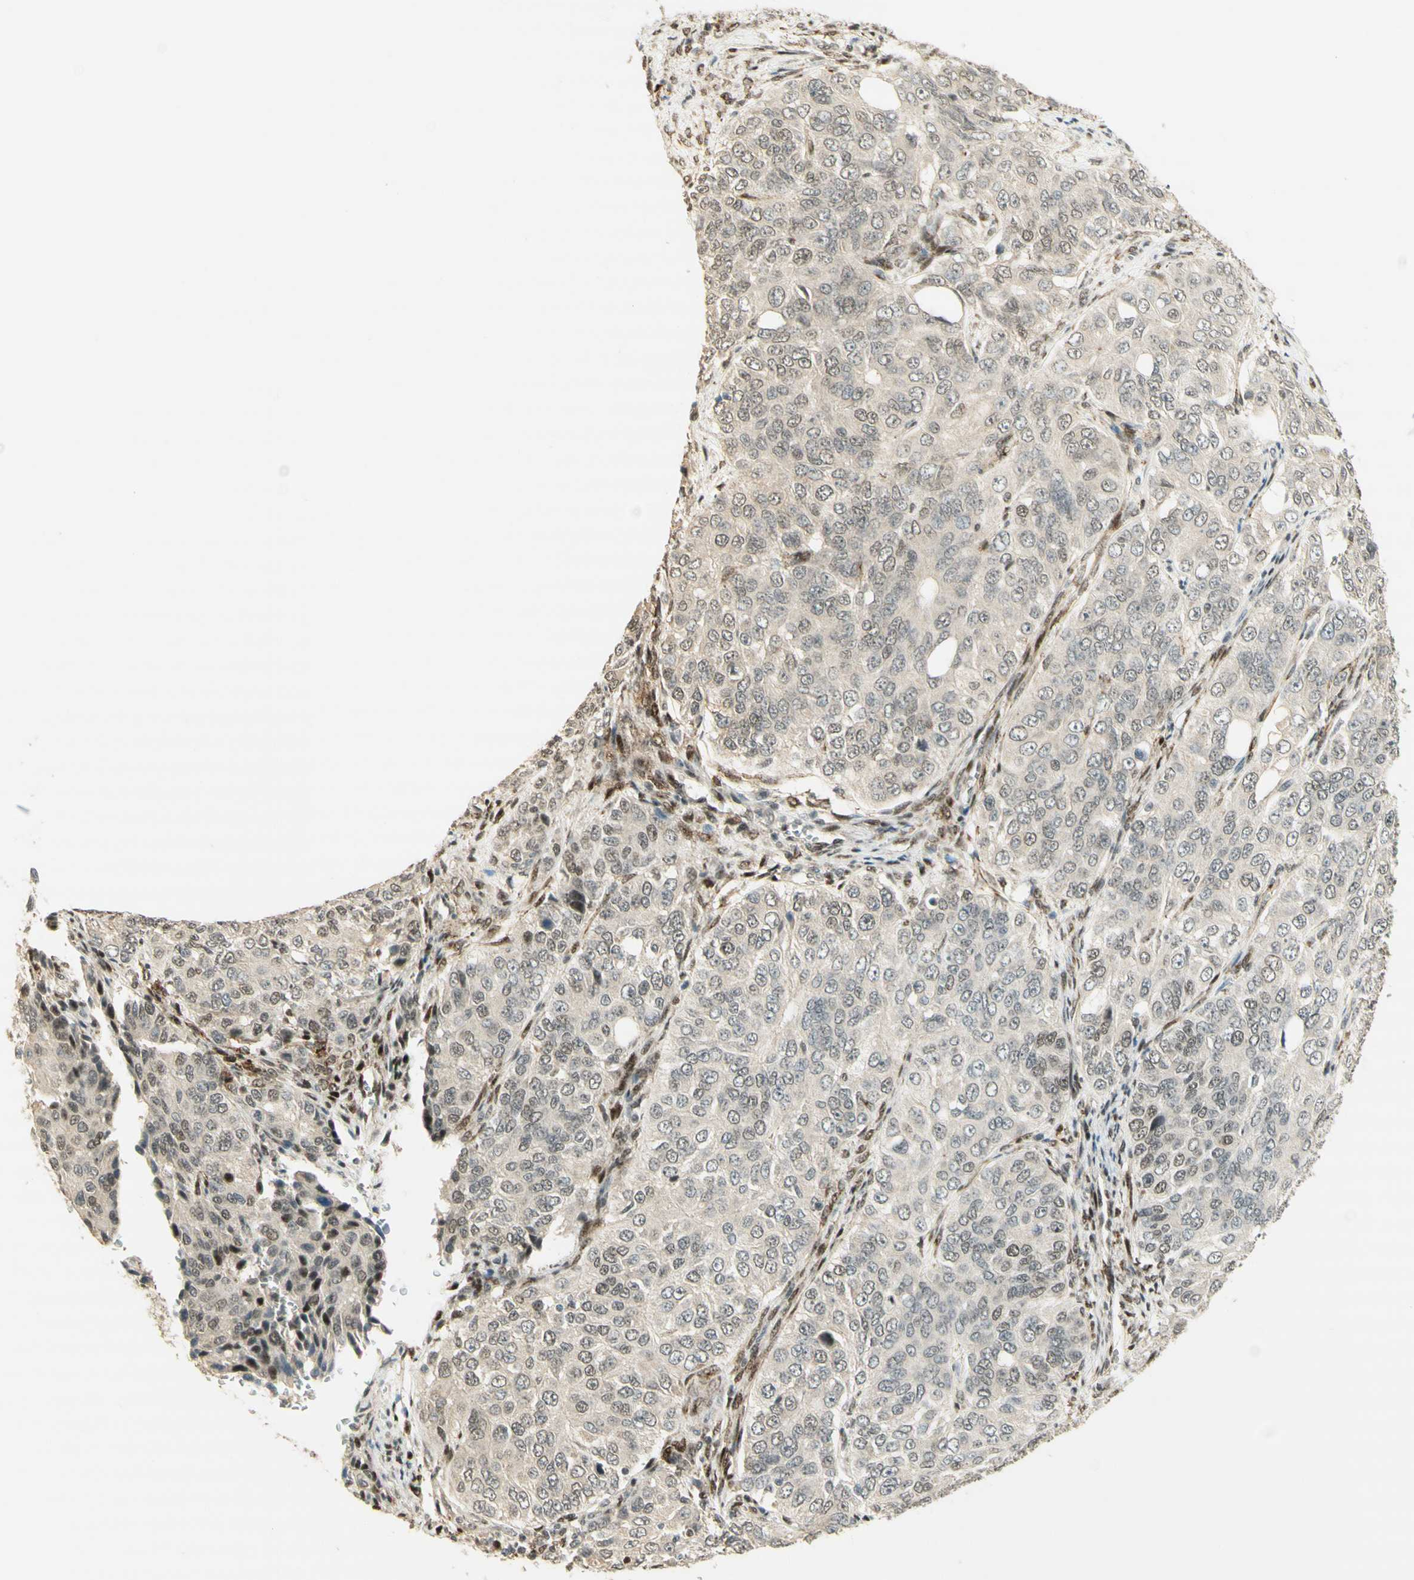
{"staining": {"intensity": "negative", "quantity": "none", "location": "none"}, "tissue": "ovarian cancer", "cell_type": "Tumor cells", "image_type": "cancer", "snomed": [{"axis": "morphology", "description": "Carcinoma, endometroid"}, {"axis": "topography", "description": "Ovary"}], "caption": "High power microscopy image of an immunohistochemistry histopathology image of ovarian cancer, revealing no significant positivity in tumor cells. (Brightfield microscopy of DAB (3,3'-diaminobenzidine) immunohistochemistry at high magnification).", "gene": "FOXP1", "patient": {"sex": "female", "age": 51}}